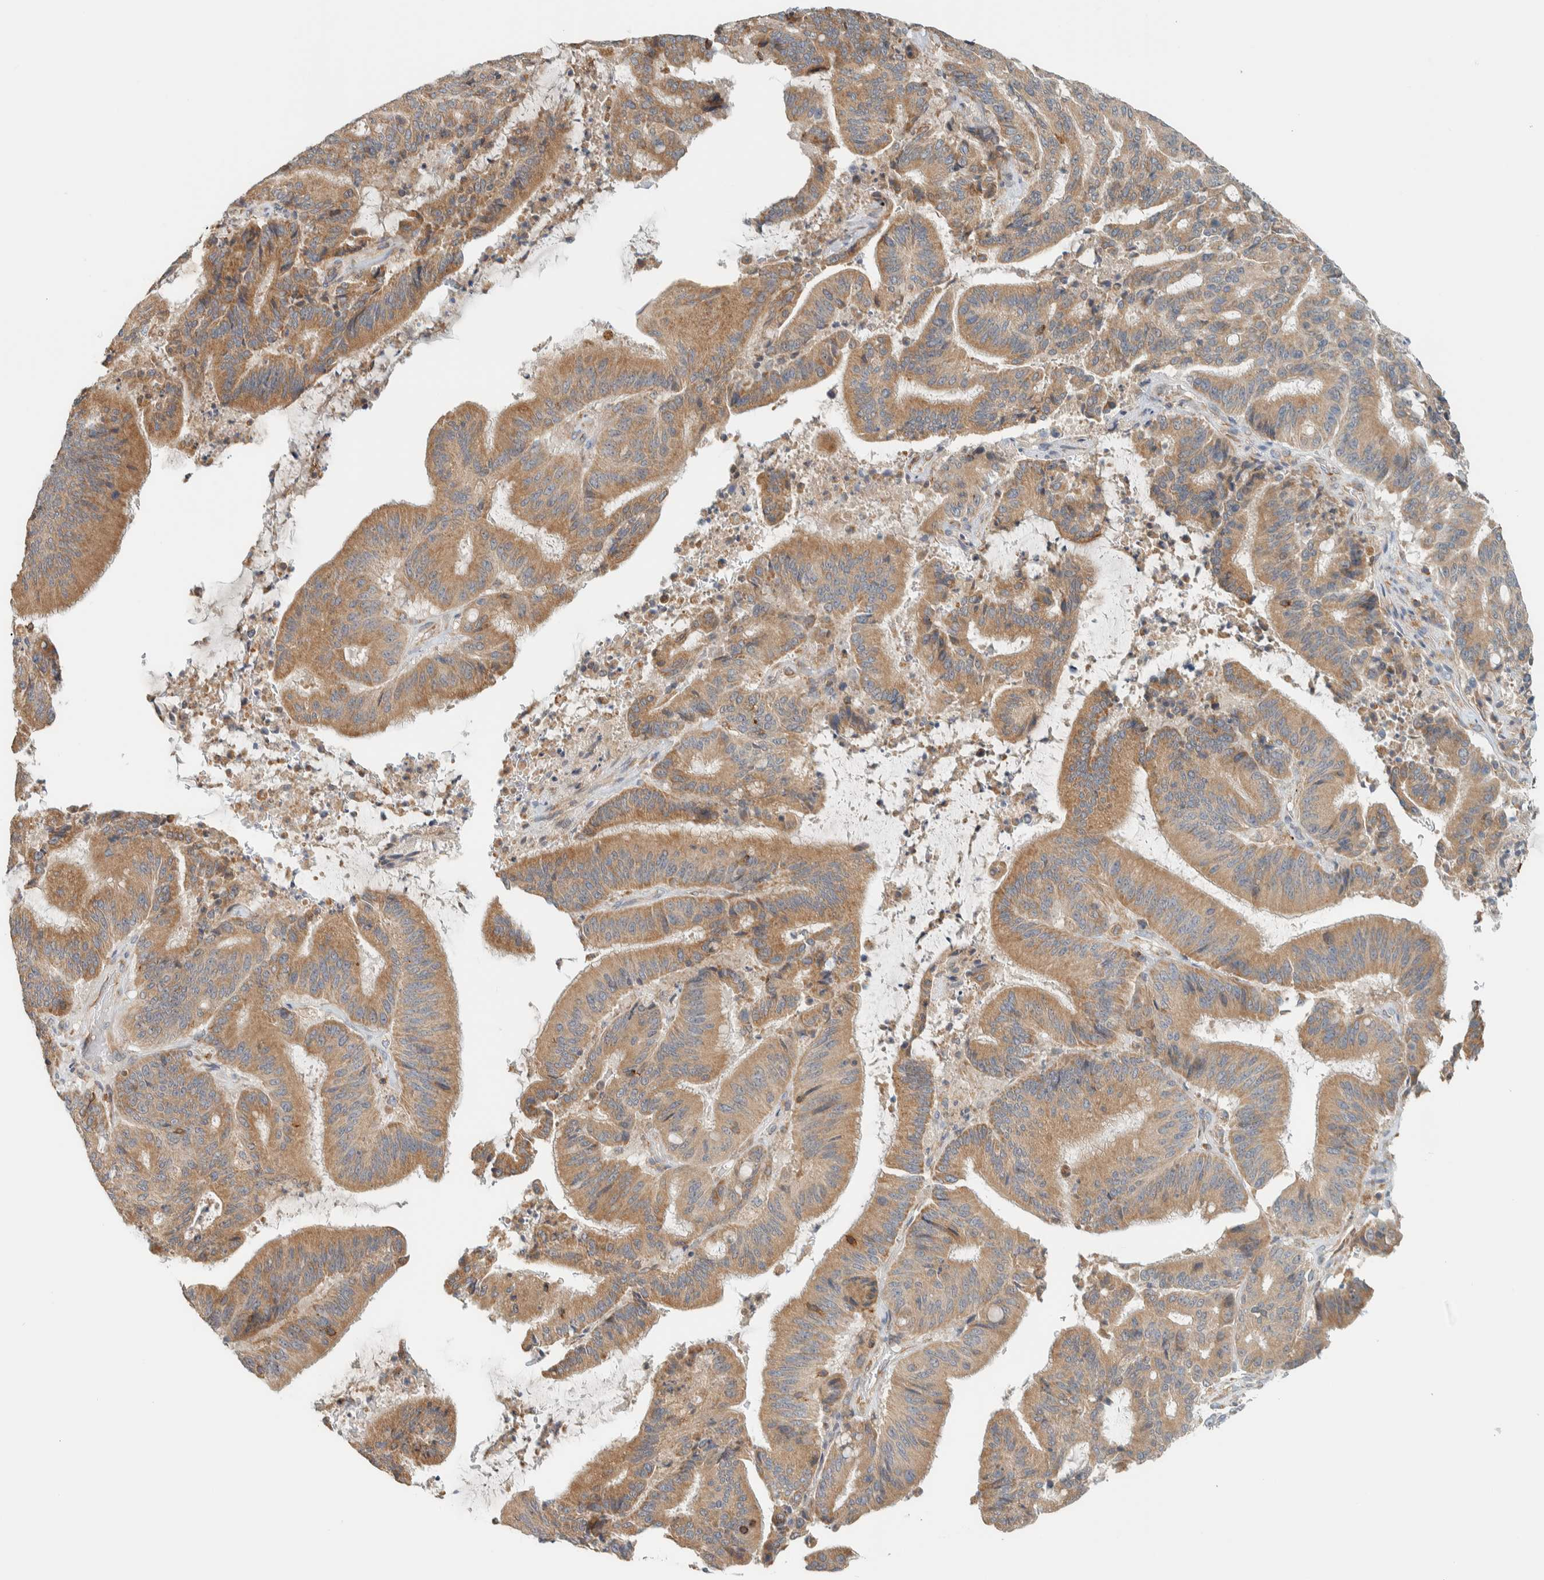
{"staining": {"intensity": "moderate", "quantity": ">75%", "location": "cytoplasmic/membranous"}, "tissue": "liver cancer", "cell_type": "Tumor cells", "image_type": "cancer", "snomed": [{"axis": "morphology", "description": "Normal tissue, NOS"}, {"axis": "morphology", "description": "Cholangiocarcinoma"}, {"axis": "topography", "description": "Liver"}, {"axis": "topography", "description": "Peripheral nerve tissue"}], "caption": "Immunohistochemical staining of human liver cancer shows moderate cytoplasmic/membranous protein expression in about >75% of tumor cells. (Stains: DAB (3,3'-diaminobenzidine) in brown, nuclei in blue, Microscopy: brightfield microscopy at high magnification).", "gene": "CCDC57", "patient": {"sex": "female", "age": 73}}